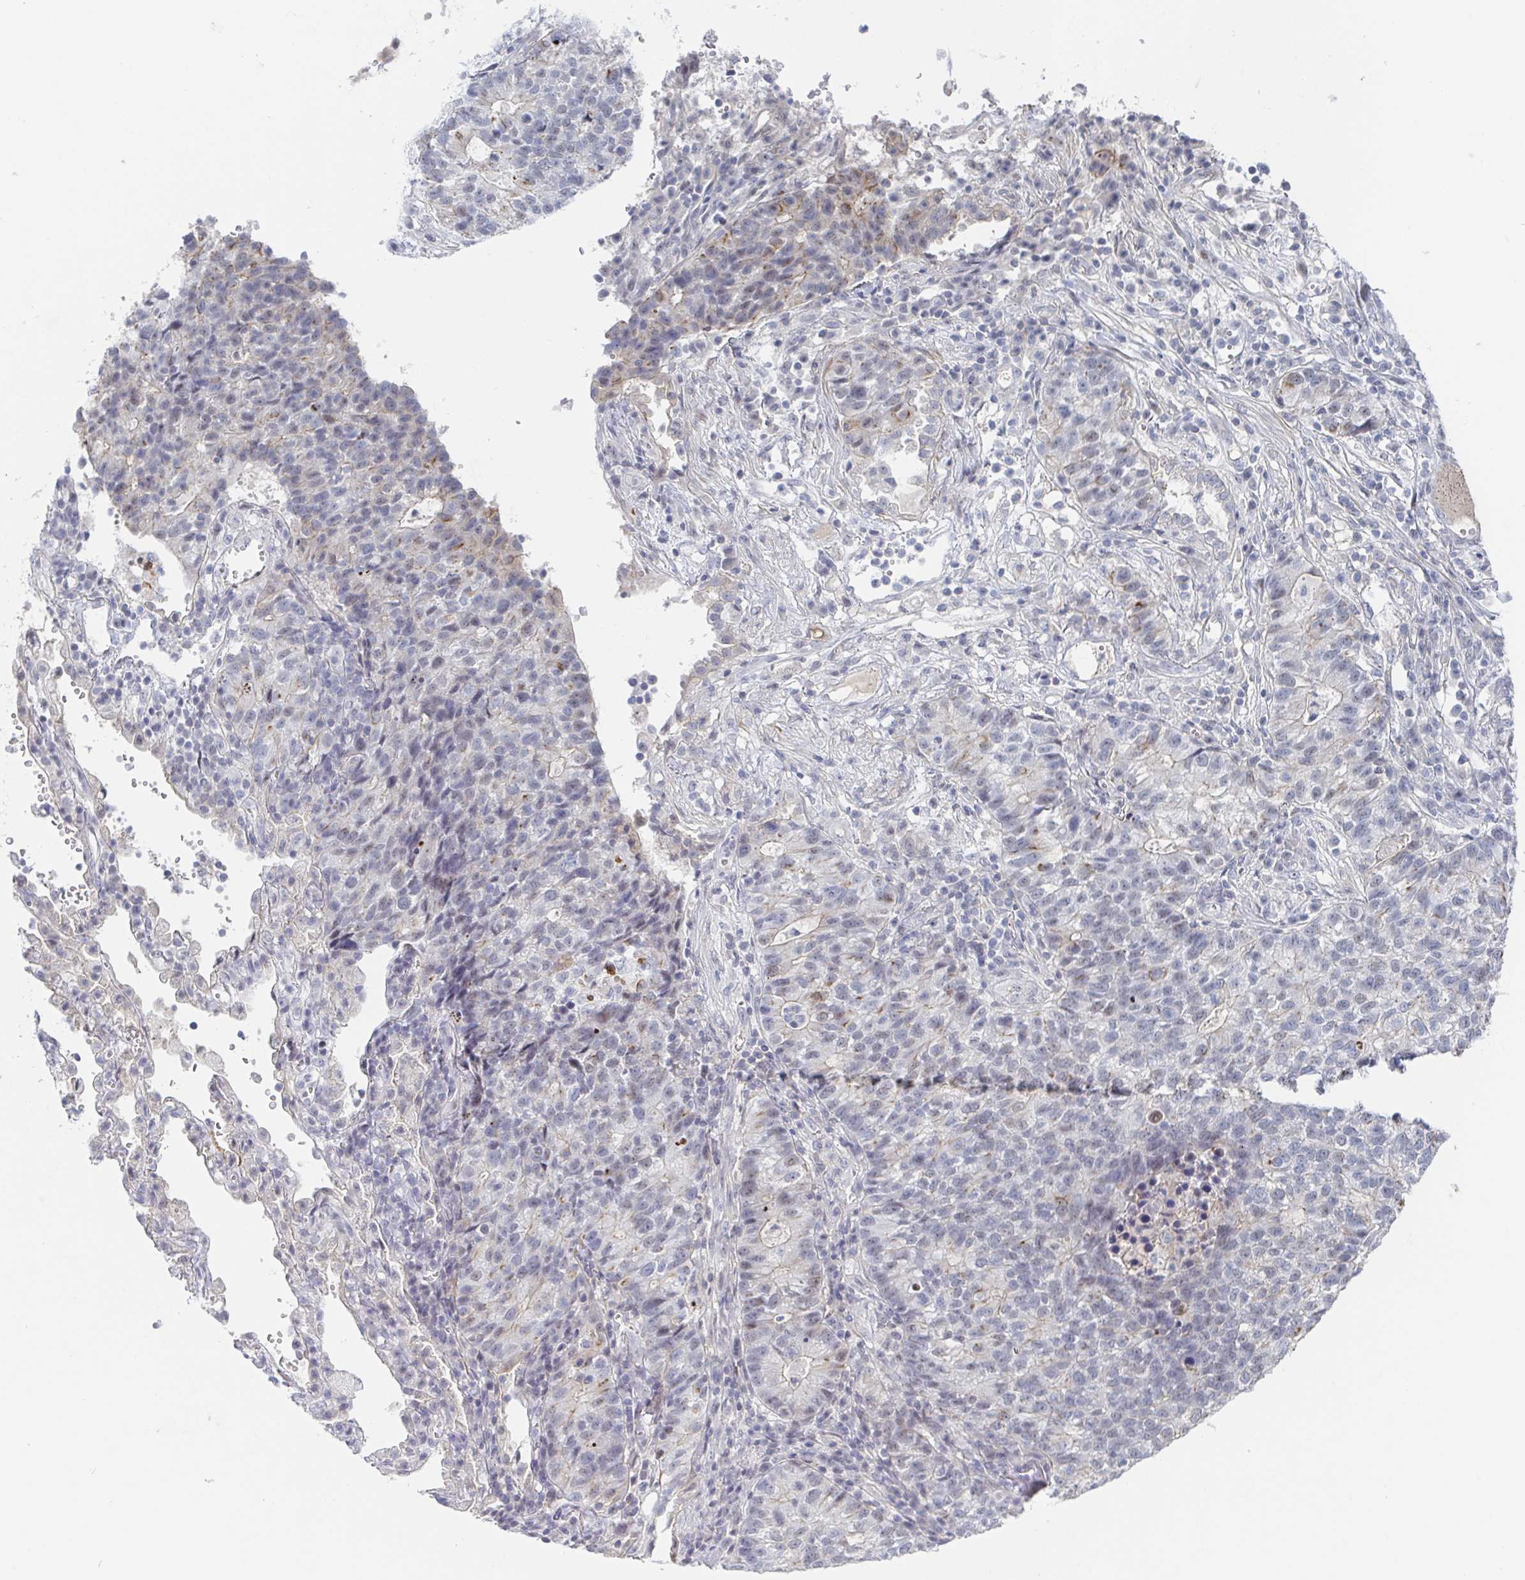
{"staining": {"intensity": "negative", "quantity": "none", "location": "none"}, "tissue": "lung cancer", "cell_type": "Tumor cells", "image_type": "cancer", "snomed": [{"axis": "morphology", "description": "Adenocarcinoma, NOS"}, {"axis": "topography", "description": "Lung"}], "caption": "DAB immunohistochemical staining of human lung cancer (adenocarcinoma) displays no significant positivity in tumor cells.", "gene": "RHOV", "patient": {"sex": "male", "age": 57}}